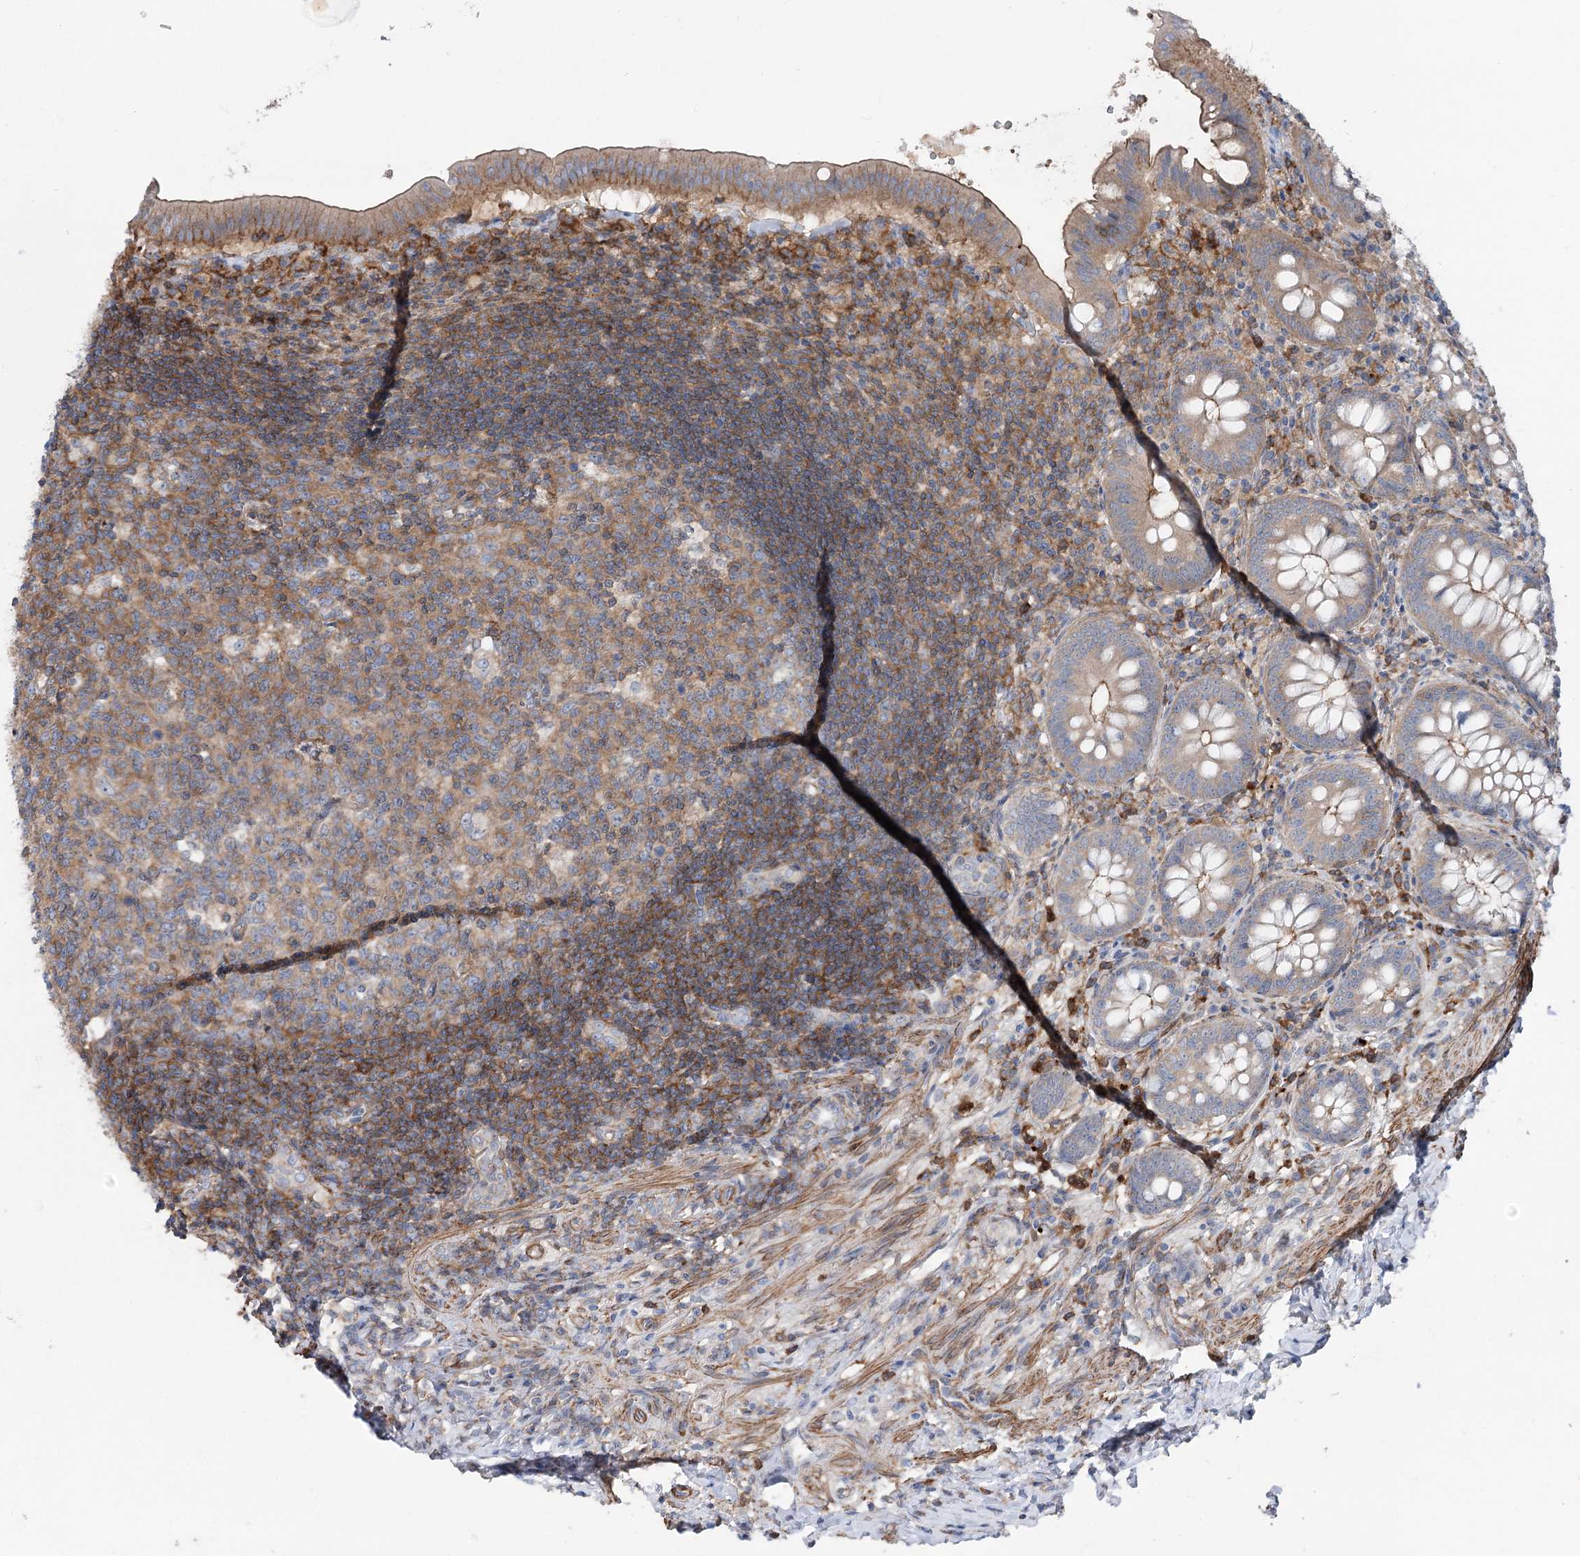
{"staining": {"intensity": "weak", "quantity": "25%-75%", "location": "cytoplasmic/membranous"}, "tissue": "appendix", "cell_type": "Glandular cells", "image_type": "normal", "snomed": [{"axis": "morphology", "description": "Normal tissue, NOS"}, {"axis": "topography", "description": "Appendix"}], "caption": "Appendix stained for a protein displays weak cytoplasmic/membranous positivity in glandular cells. The staining is performed using DAB (3,3'-diaminobenzidine) brown chromogen to label protein expression. The nuclei are counter-stained blue using hematoxylin.", "gene": "LARP1B", "patient": {"sex": "female", "age": 54}}